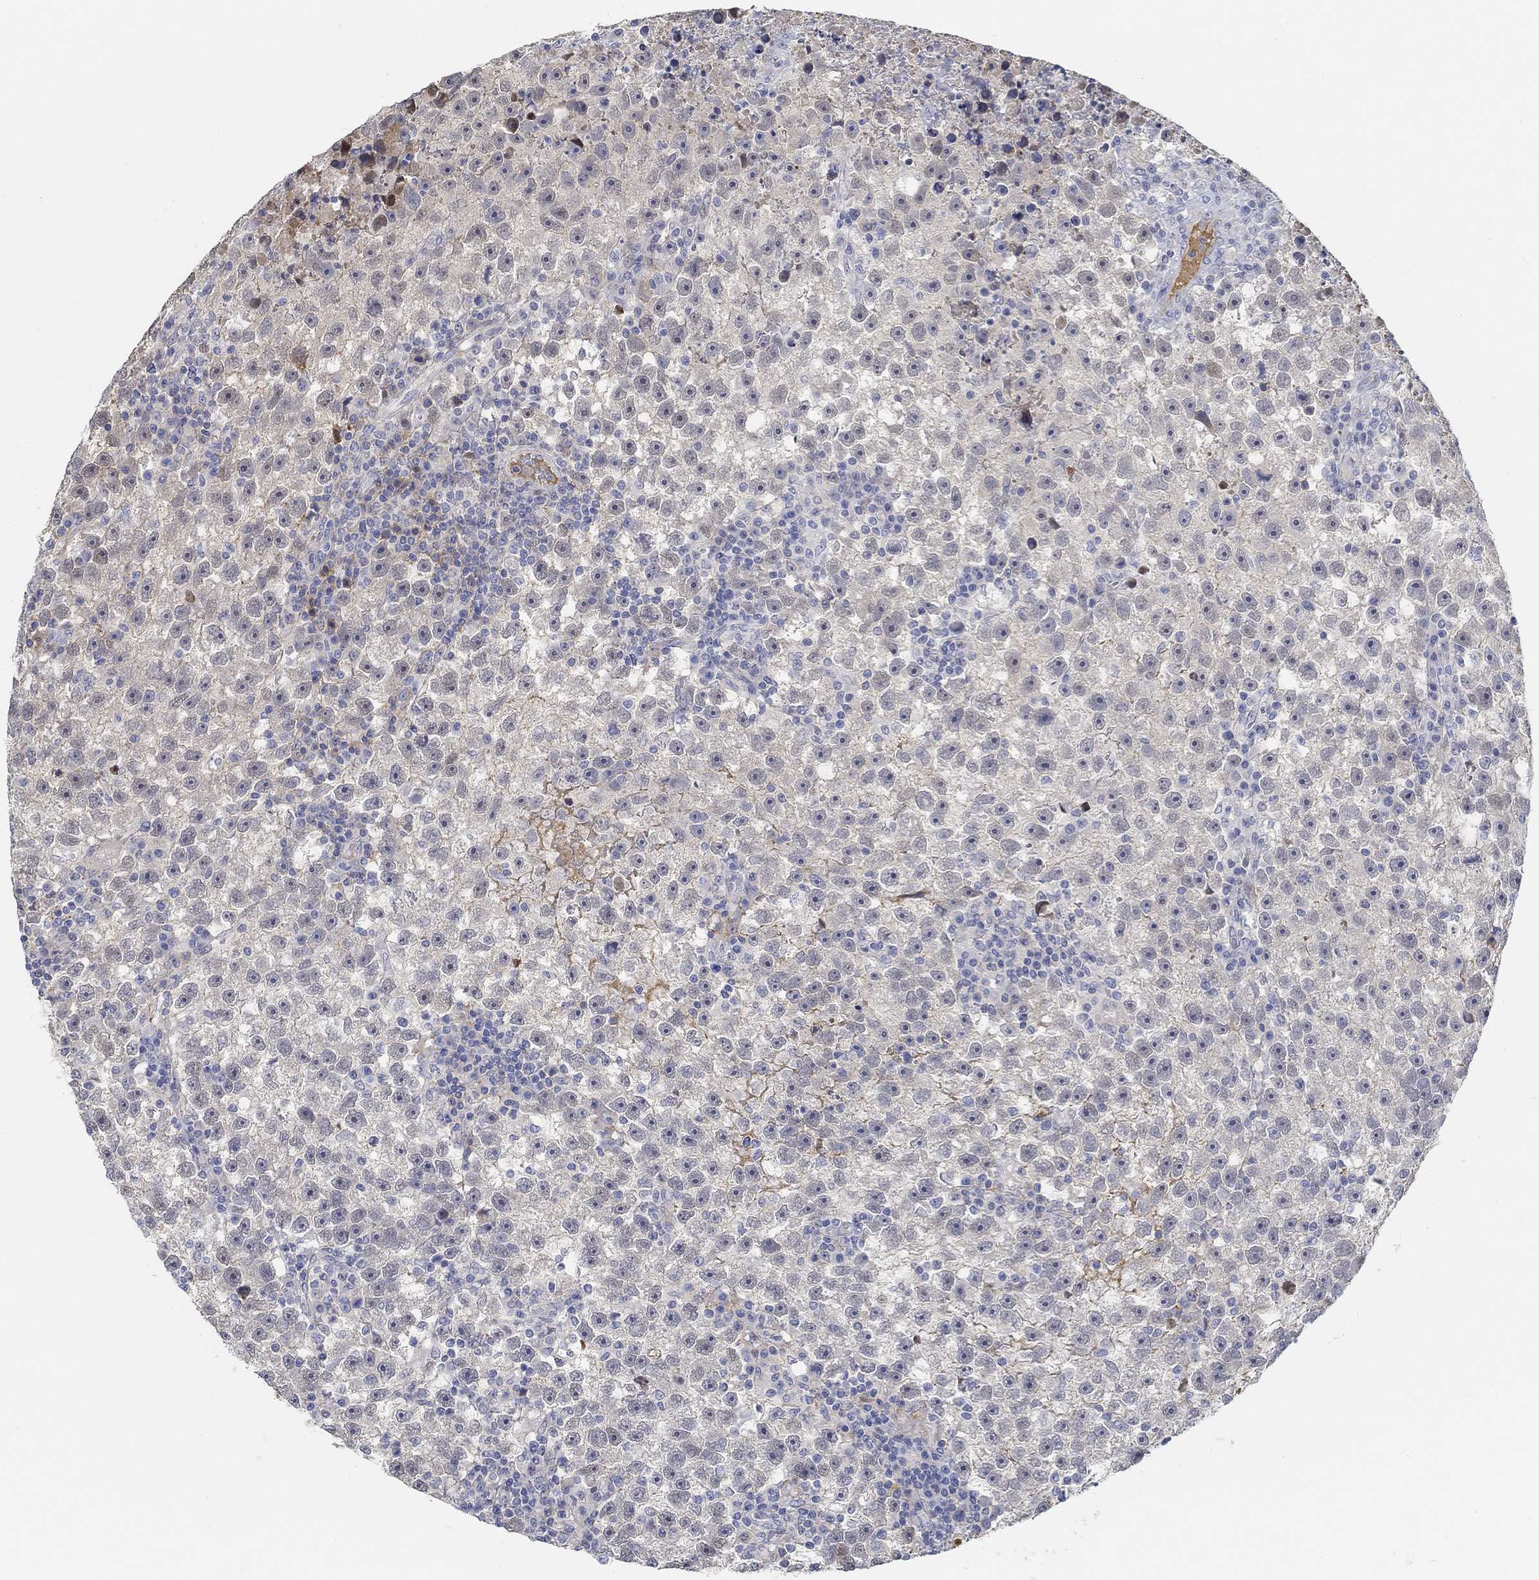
{"staining": {"intensity": "negative", "quantity": "none", "location": "none"}, "tissue": "testis cancer", "cell_type": "Tumor cells", "image_type": "cancer", "snomed": [{"axis": "morphology", "description": "Seminoma, NOS"}, {"axis": "topography", "description": "Testis"}], "caption": "Tumor cells show no significant protein staining in testis cancer. The staining is performed using DAB (3,3'-diaminobenzidine) brown chromogen with nuclei counter-stained in using hematoxylin.", "gene": "SNTG2", "patient": {"sex": "male", "age": 47}}